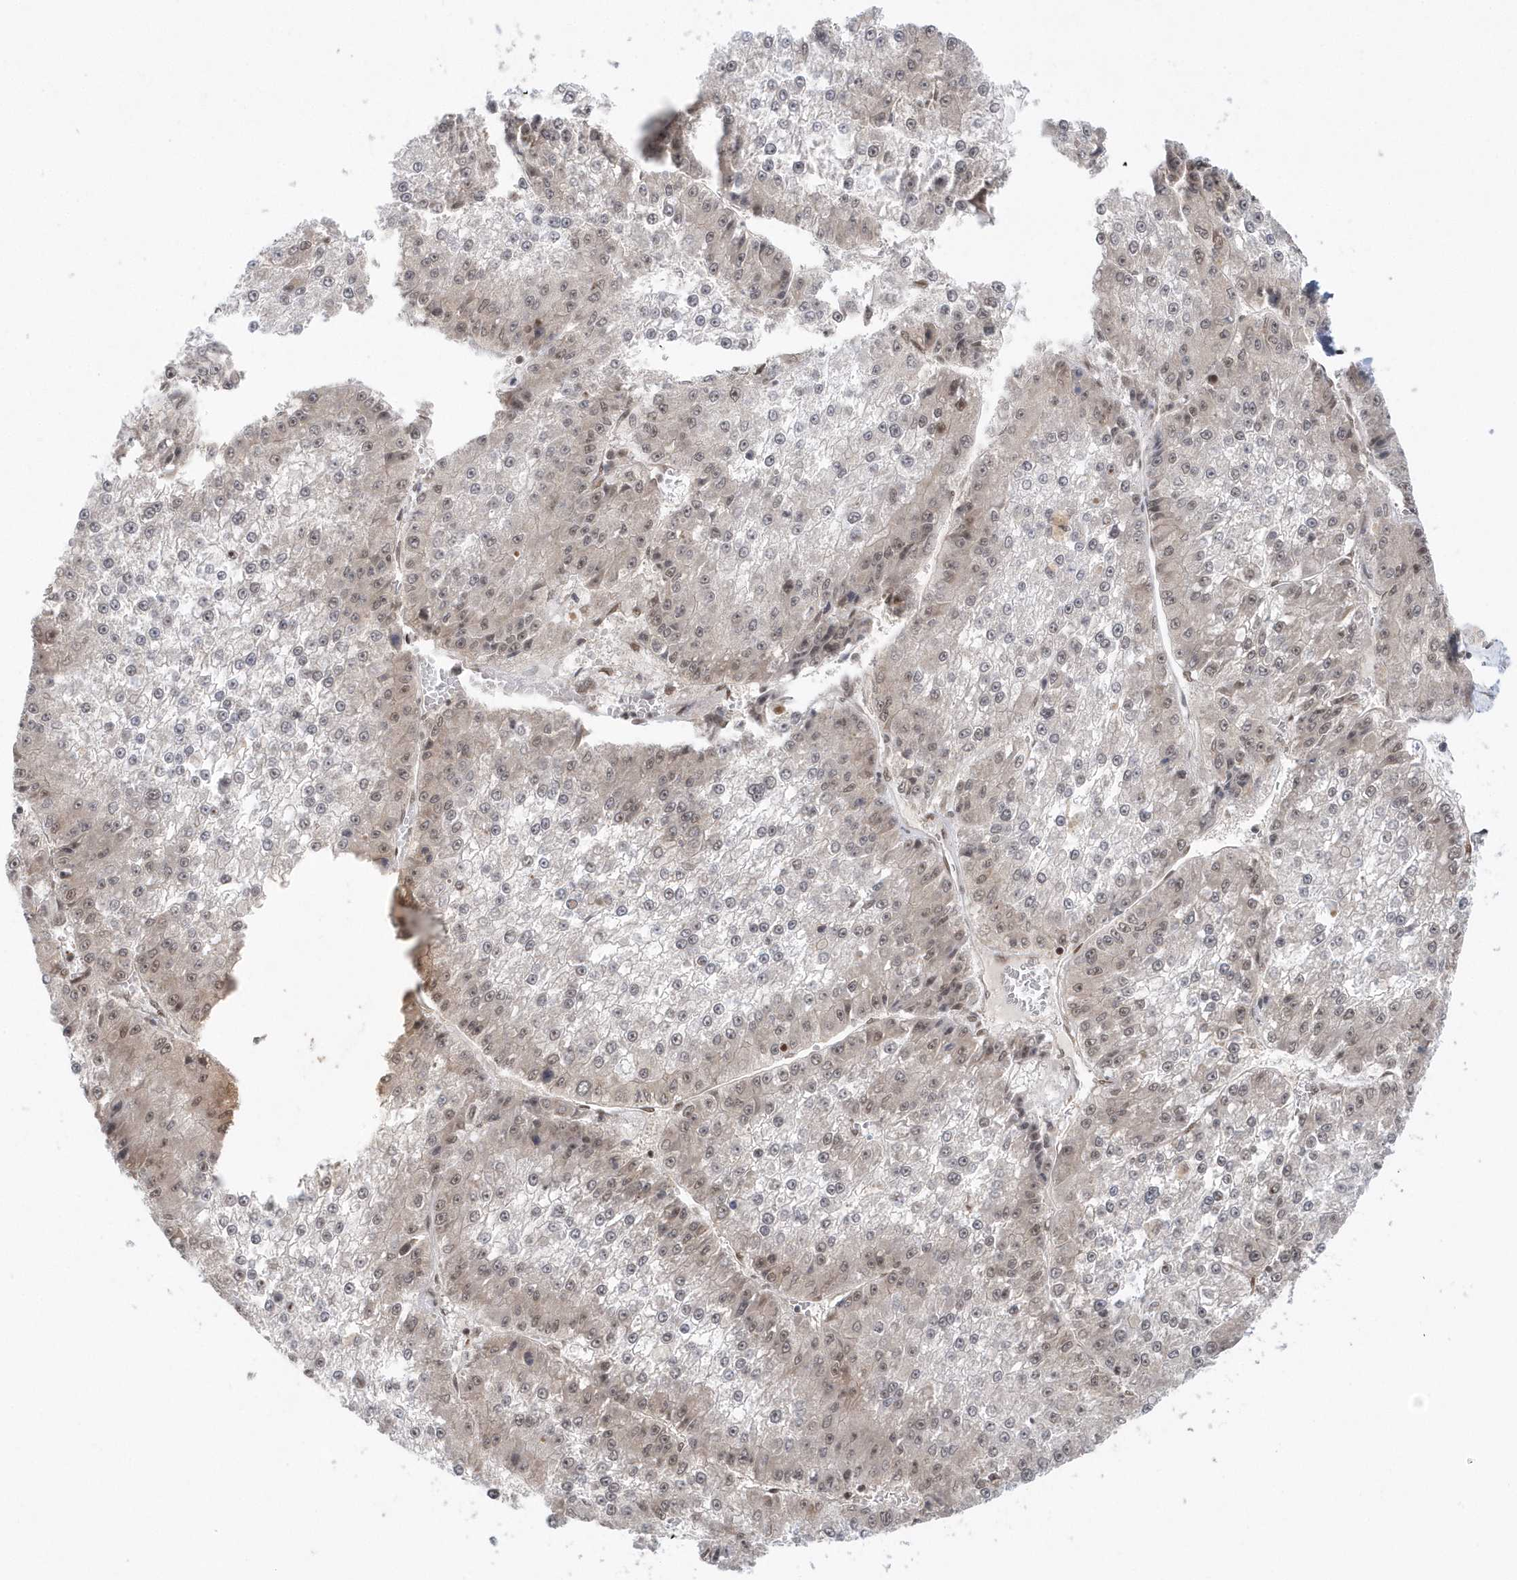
{"staining": {"intensity": "moderate", "quantity": "25%-75%", "location": "nuclear"}, "tissue": "liver cancer", "cell_type": "Tumor cells", "image_type": "cancer", "snomed": [{"axis": "morphology", "description": "Carcinoma, Hepatocellular, NOS"}, {"axis": "topography", "description": "Liver"}], "caption": "Immunohistochemical staining of hepatocellular carcinoma (liver) demonstrates medium levels of moderate nuclear staining in approximately 25%-75% of tumor cells.", "gene": "SEPHS1", "patient": {"sex": "female", "age": 73}}